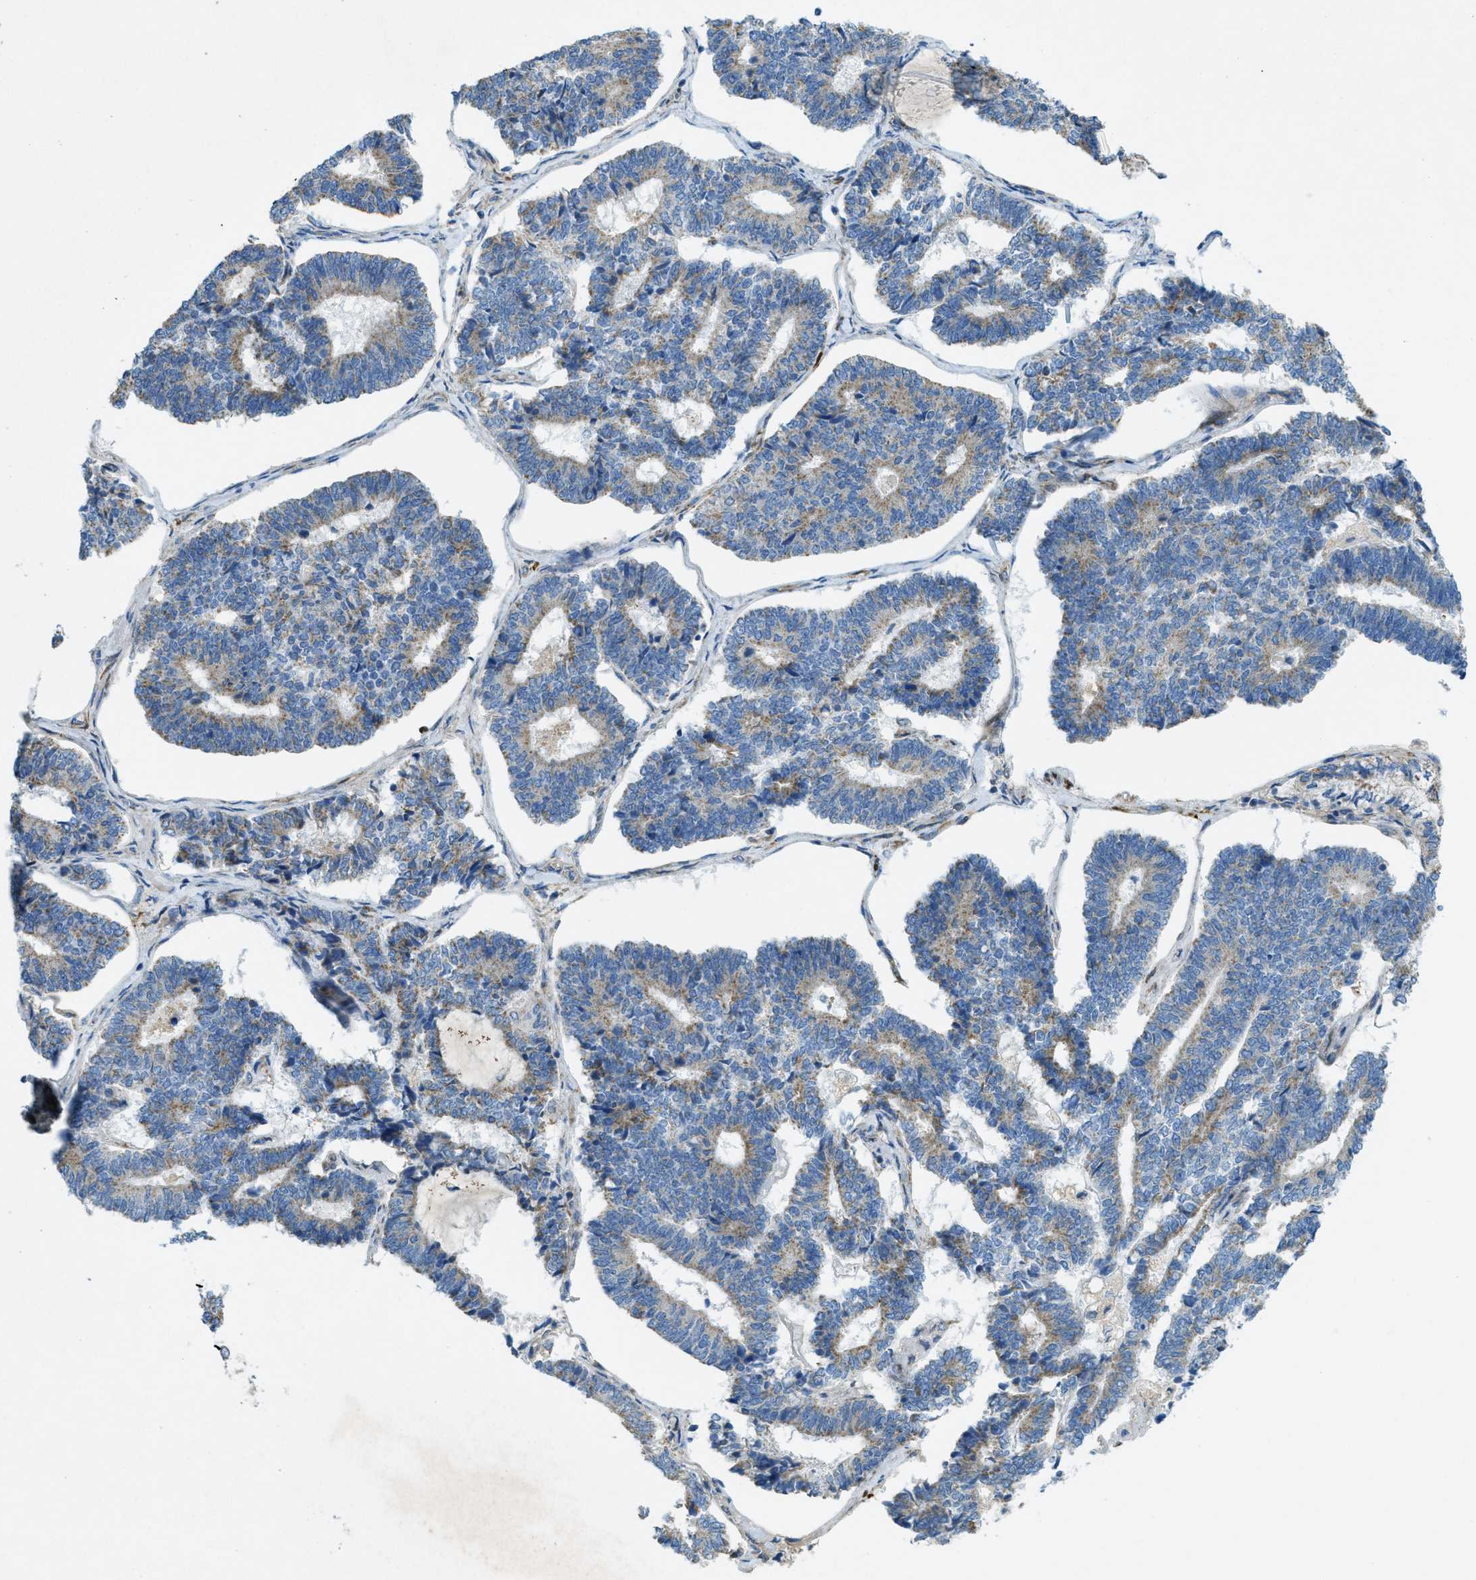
{"staining": {"intensity": "weak", "quantity": ">75%", "location": "cytoplasmic/membranous"}, "tissue": "endometrial cancer", "cell_type": "Tumor cells", "image_type": "cancer", "snomed": [{"axis": "morphology", "description": "Adenocarcinoma, NOS"}, {"axis": "topography", "description": "Endometrium"}], "caption": "IHC micrograph of endometrial cancer stained for a protein (brown), which displays low levels of weak cytoplasmic/membranous staining in approximately >75% of tumor cells.", "gene": "CYGB", "patient": {"sex": "female", "age": 70}}